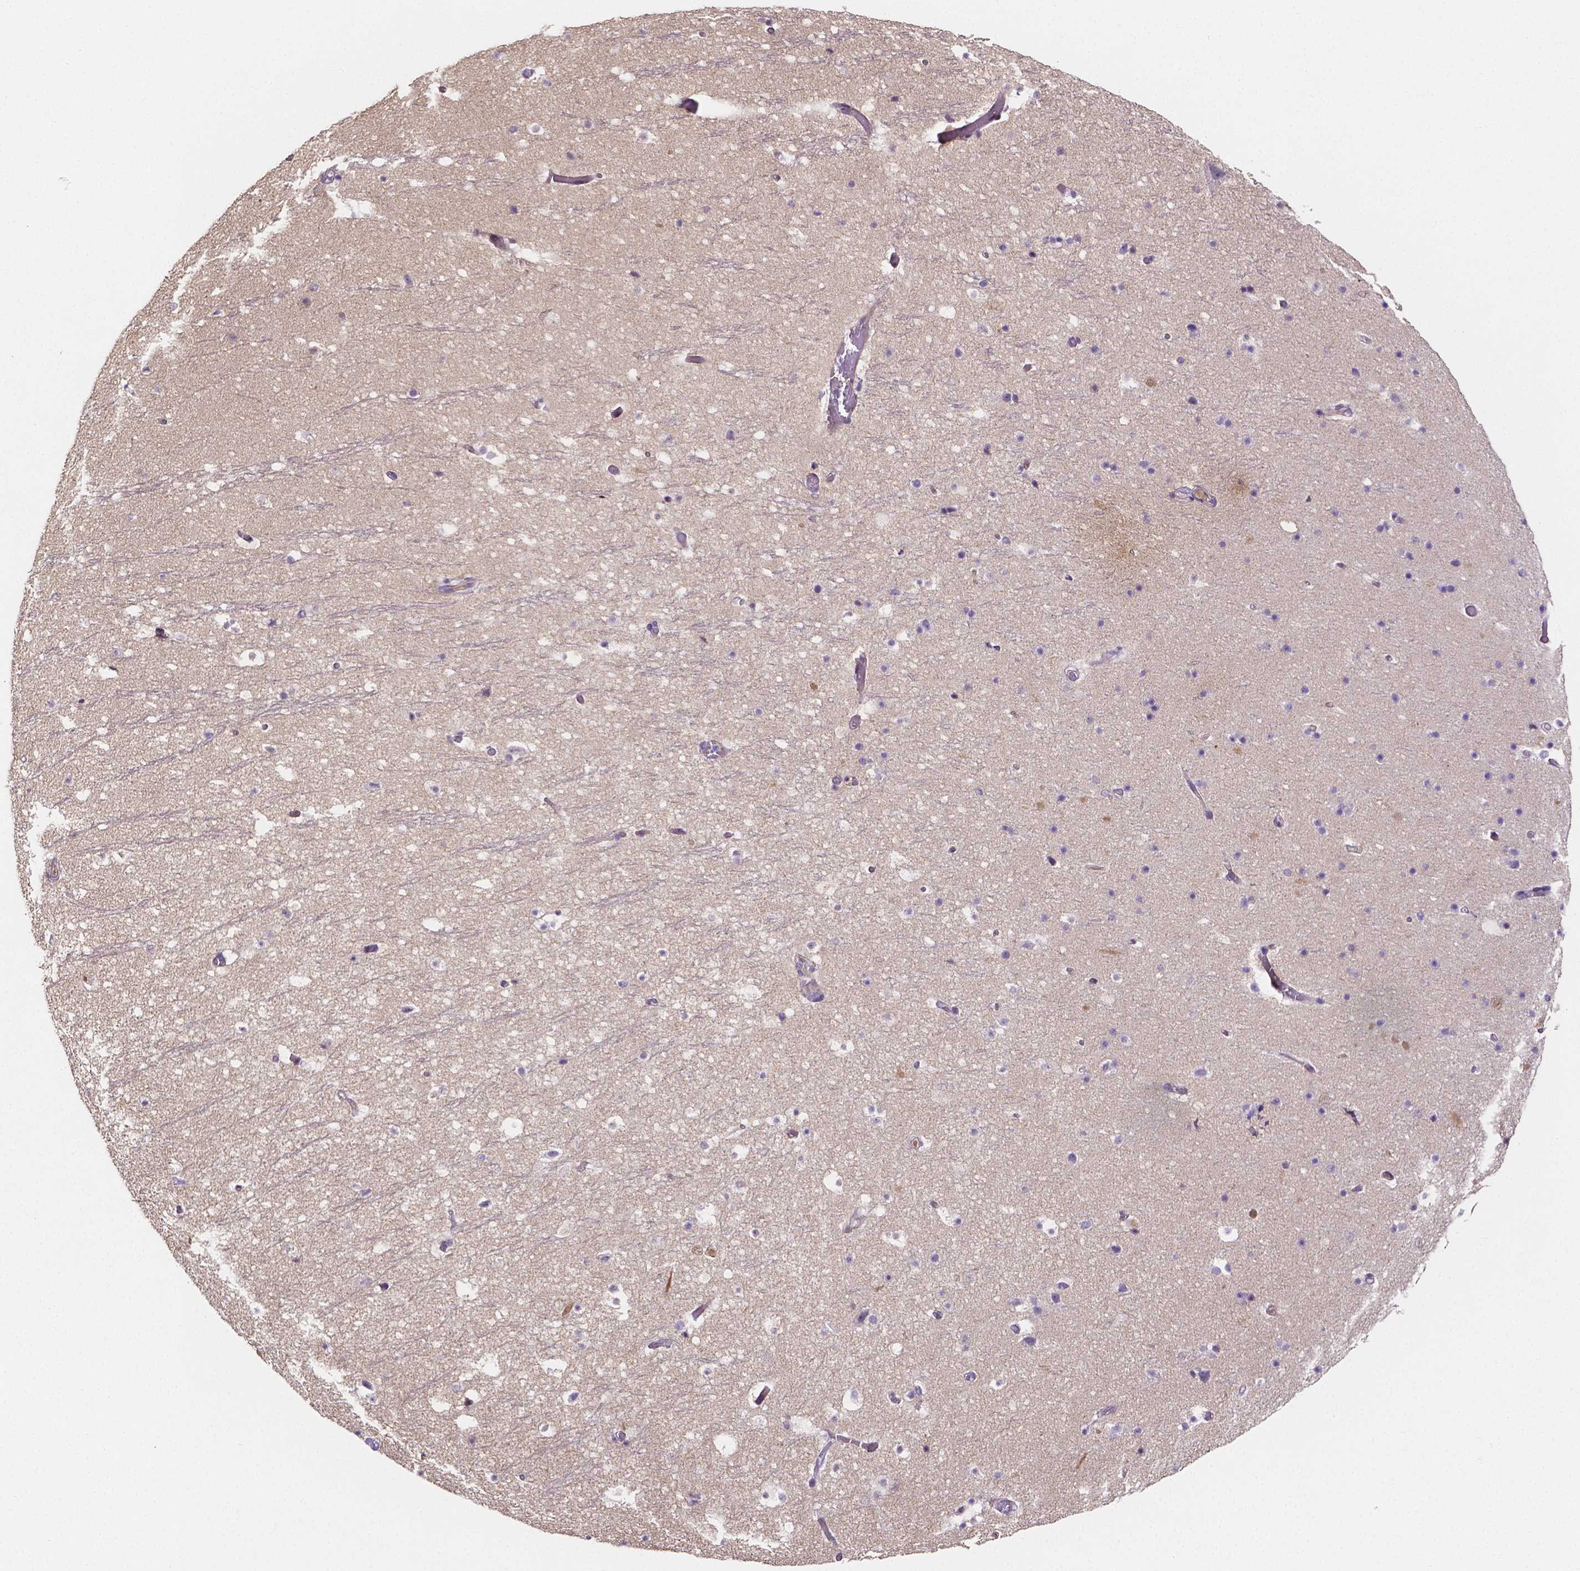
{"staining": {"intensity": "moderate", "quantity": "25%-75%", "location": "cytoplasmic/membranous"}, "tissue": "hippocampus", "cell_type": "Glial cells", "image_type": "normal", "snomed": [{"axis": "morphology", "description": "Normal tissue, NOS"}, {"axis": "topography", "description": "Hippocampus"}], "caption": "The photomicrograph displays immunohistochemical staining of normal hippocampus. There is moderate cytoplasmic/membranous expression is appreciated in approximately 25%-75% of glial cells.", "gene": "NRGN", "patient": {"sex": "male", "age": 26}}